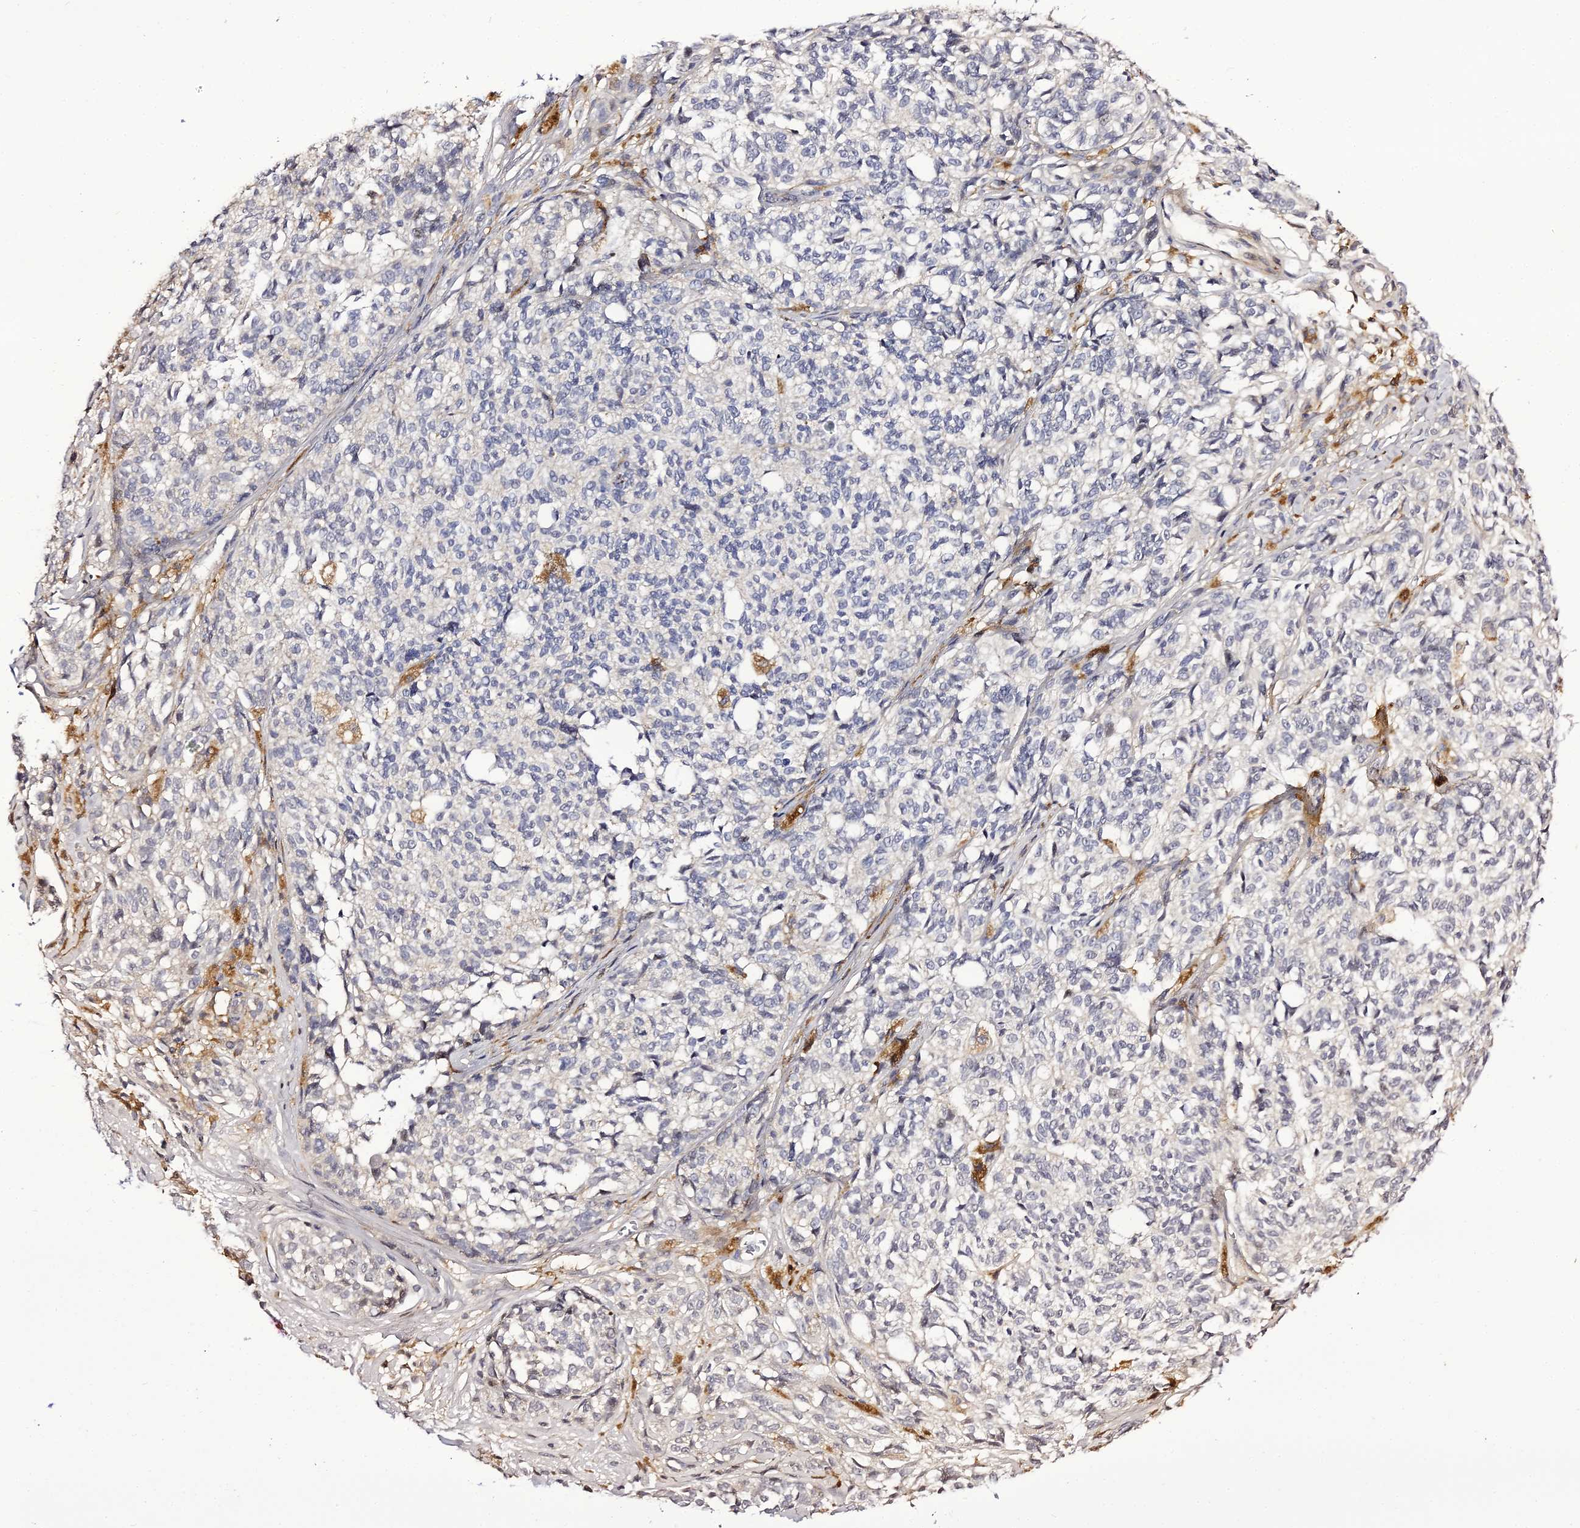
{"staining": {"intensity": "negative", "quantity": "none", "location": "none"}, "tissue": "melanoma", "cell_type": "Tumor cells", "image_type": "cancer", "snomed": [{"axis": "morphology", "description": "Malignant melanoma, NOS"}, {"axis": "topography", "description": "Skin of upper extremity"}], "caption": "Tumor cells are negative for protein expression in human malignant melanoma. Nuclei are stained in blue.", "gene": "IL4I1", "patient": {"sex": "male", "age": 40}}